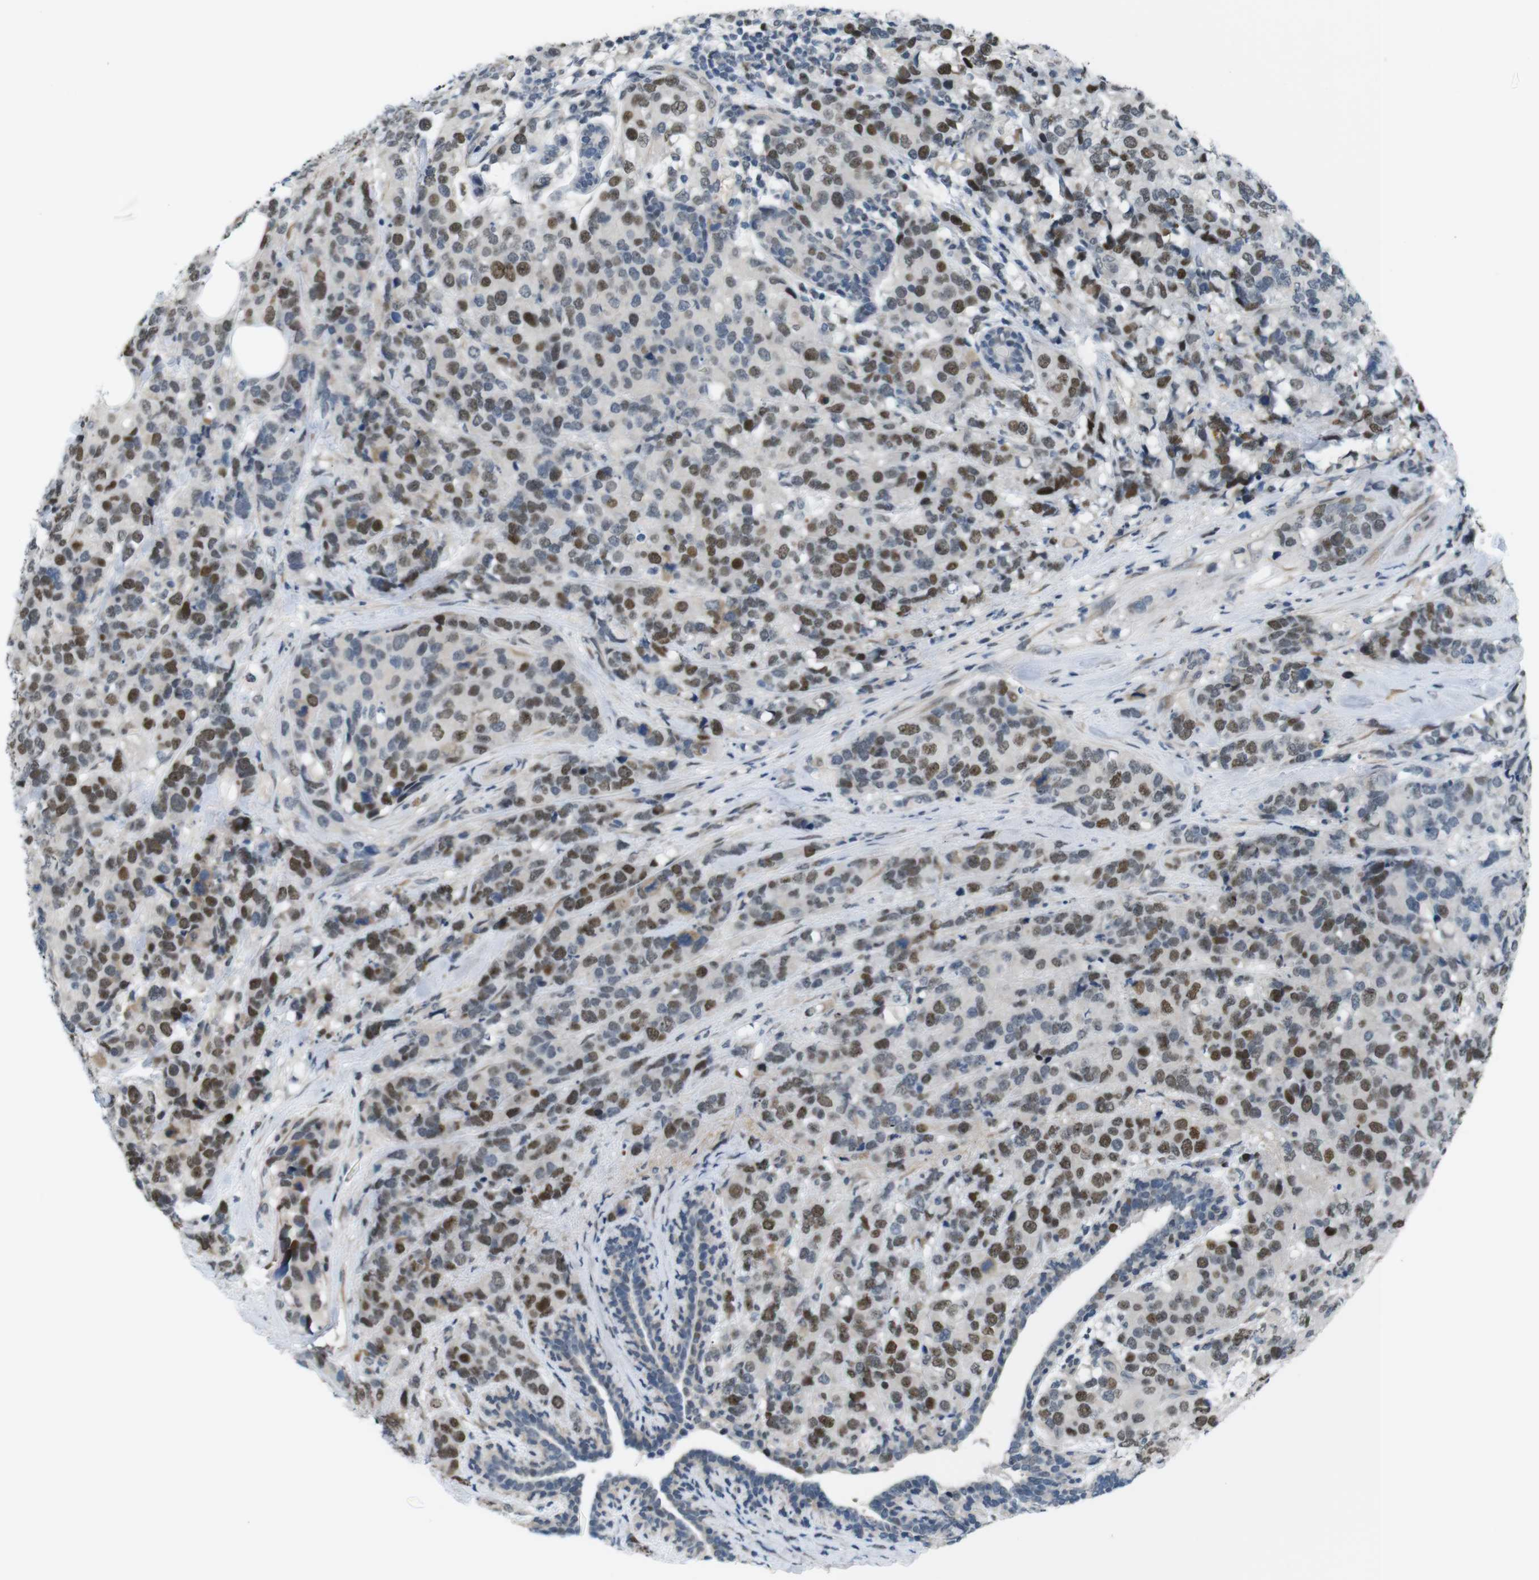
{"staining": {"intensity": "moderate", "quantity": ">75%", "location": "nuclear"}, "tissue": "breast cancer", "cell_type": "Tumor cells", "image_type": "cancer", "snomed": [{"axis": "morphology", "description": "Lobular carcinoma"}, {"axis": "topography", "description": "Breast"}], "caption": "Tumor cells exhibit moderate nuclear staining in about >75% of cells in lobular carcinoma (breast). Immunohistochemistry stains the protein of interest in brown and the nuclei are stained blue.", "gene": "SMCO2", "patient": {"sex": "female", "age": 59}}